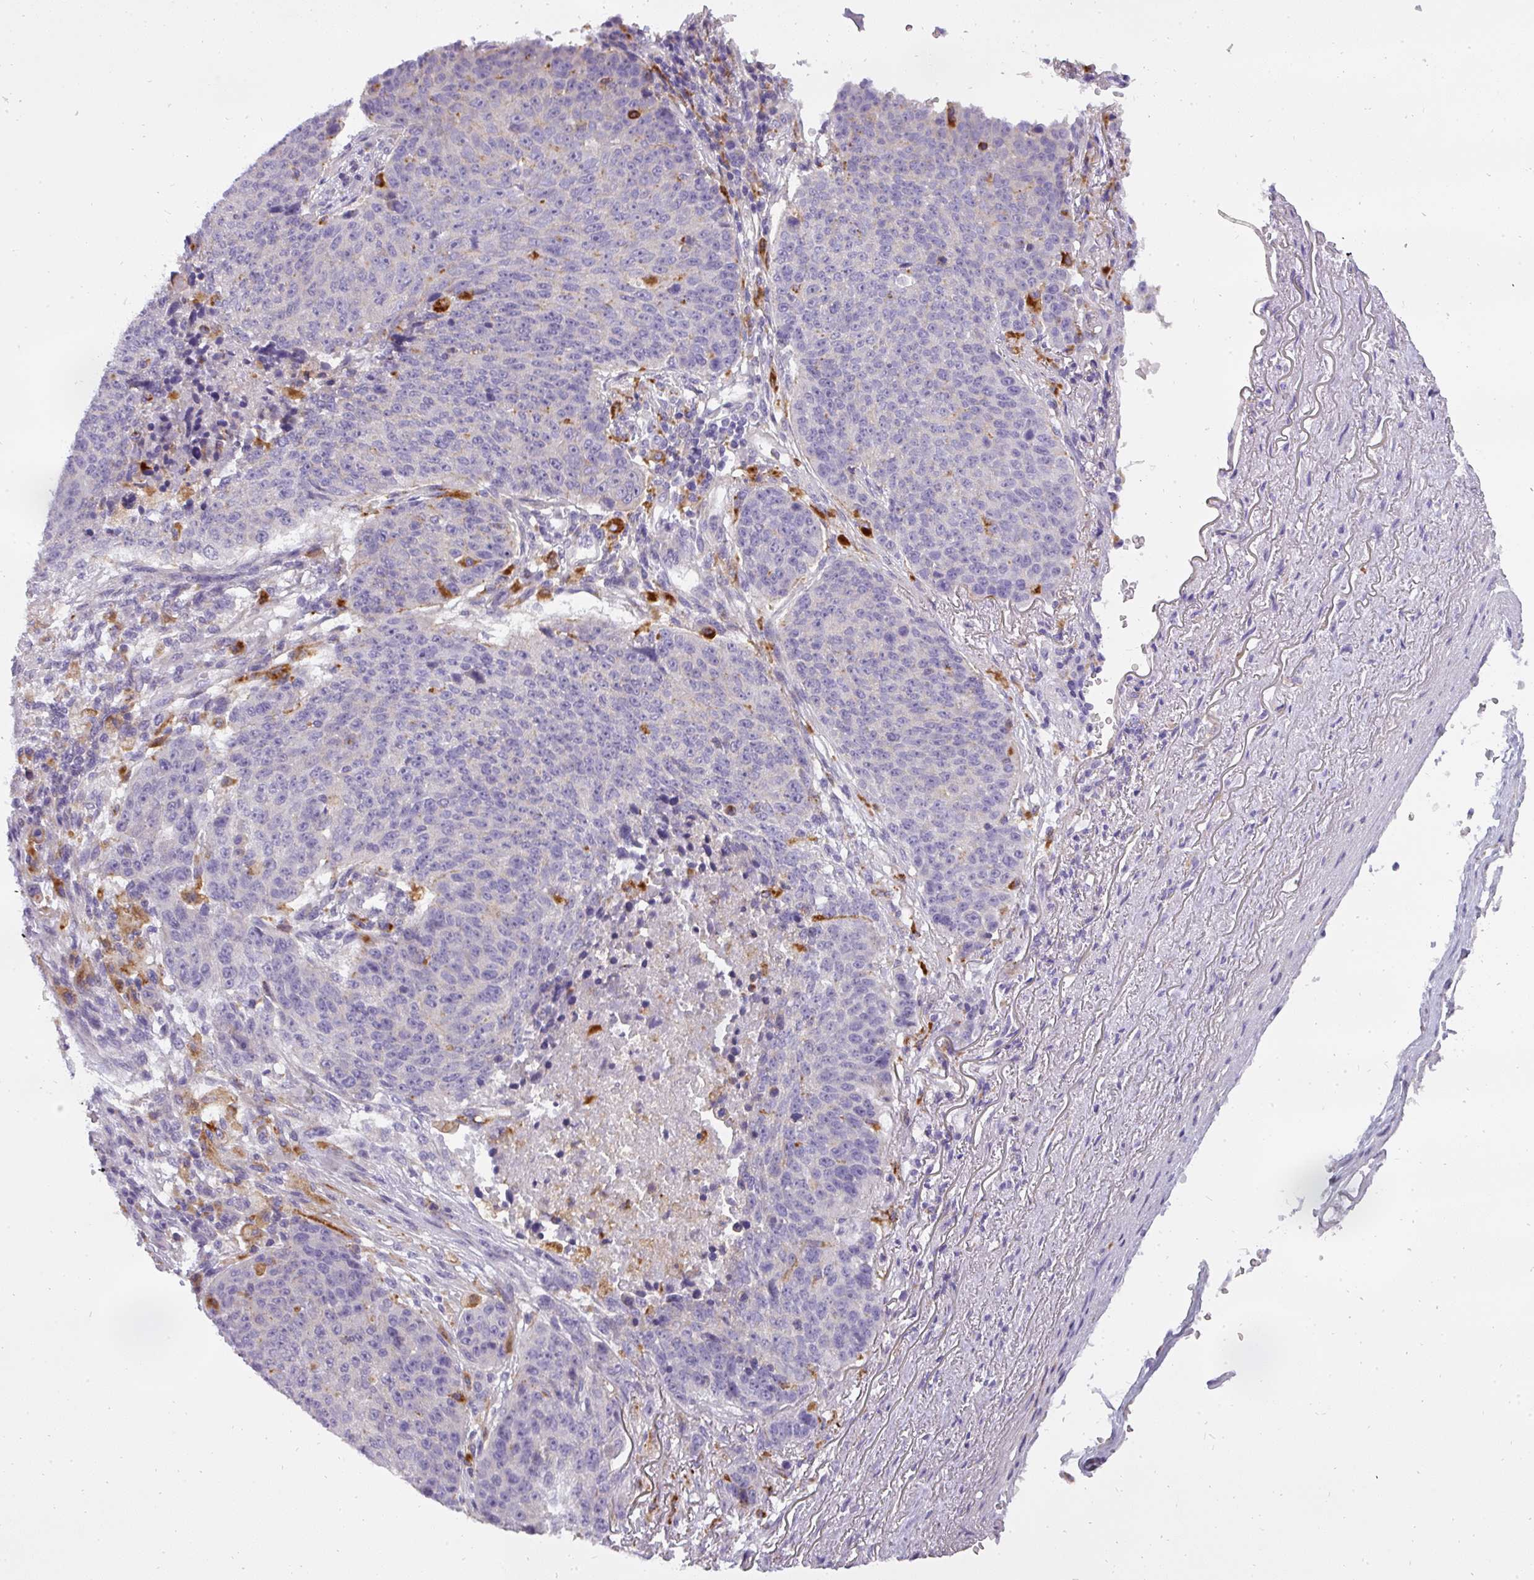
{"staining": {"intensity": "negative", "quantity": "none", "location": "none"}, "tissue": "lung cancer", "cell_type": "Tumor cells", "image_type": "cancer", "snomed": [{"axis": "morphology", "description": "Normal tissue, NOS"}, {"axis": "morphology", "description": "Squamous cell carcinoma, NOS"}, {"axis": "topography", "description": "Lymph node"}, {"axis": "topography", "description": "Lung"}], "caption": "High power microscopy photomicrograph of an immunohistochemistry (IHC) histopathology image of lung cancer, revealing no significant staining in tumor cells.", "gene": "ATP6V1D", "patient": {"sex": "male", "age": 66}}